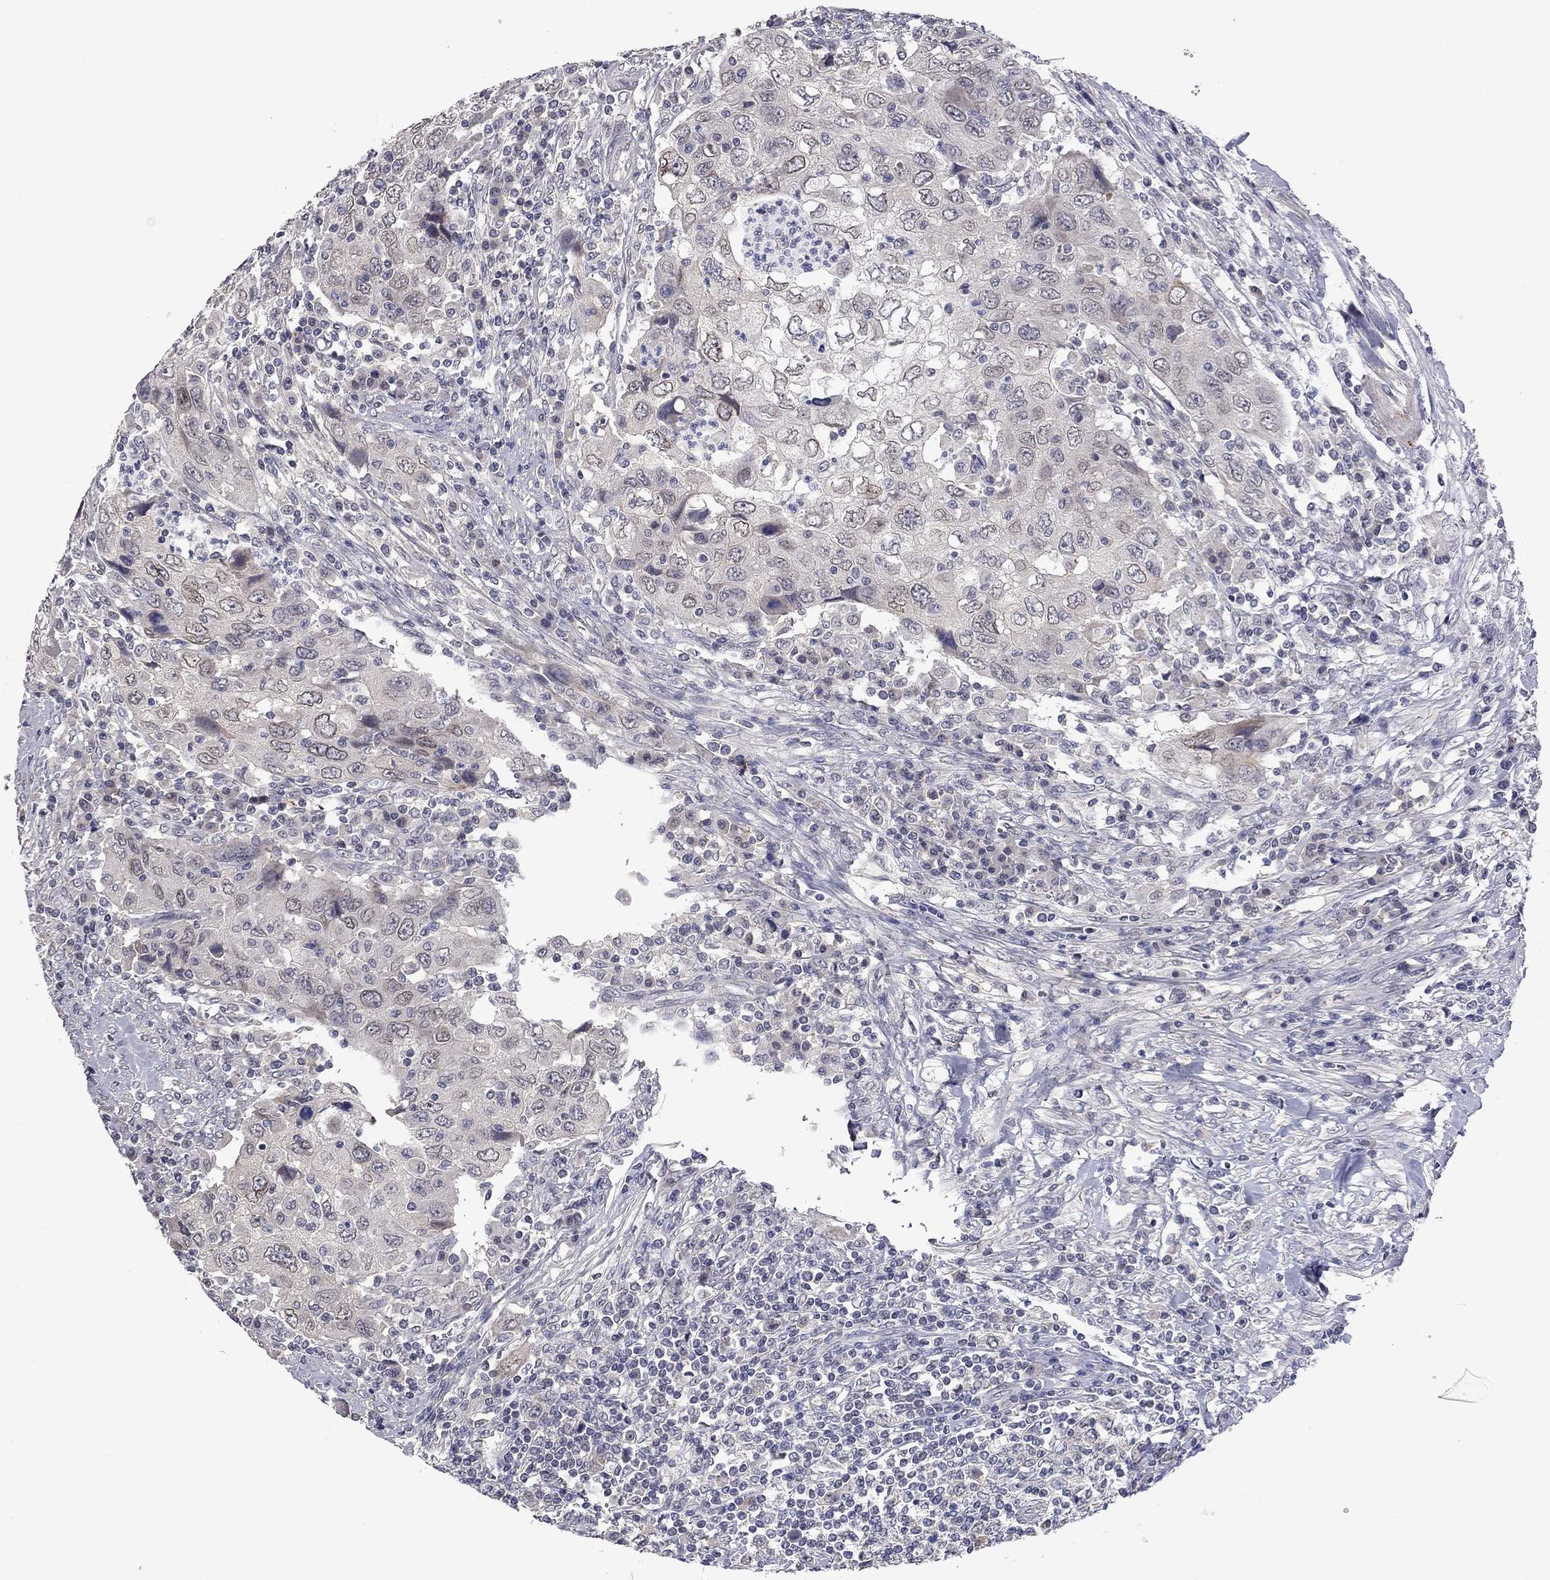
{"staining": {"intensity": "negative", "quantity": "none", "location": "none"}, "tissue": "urothelial cancer", "cell_type": "Tumor cells", "image_type": "cancer", "snomed": [{"axis": "morphology", "description": "Urothelial carcinoma, High grade"}, {"axis": "topography", "description": "Urinary bladder"}], "caption": "There is no significant staining in tumor cells of urothelial carcinoma (high-grade).", "gene": "FABP12", "patient": {"sex": "male", "age": 76}}